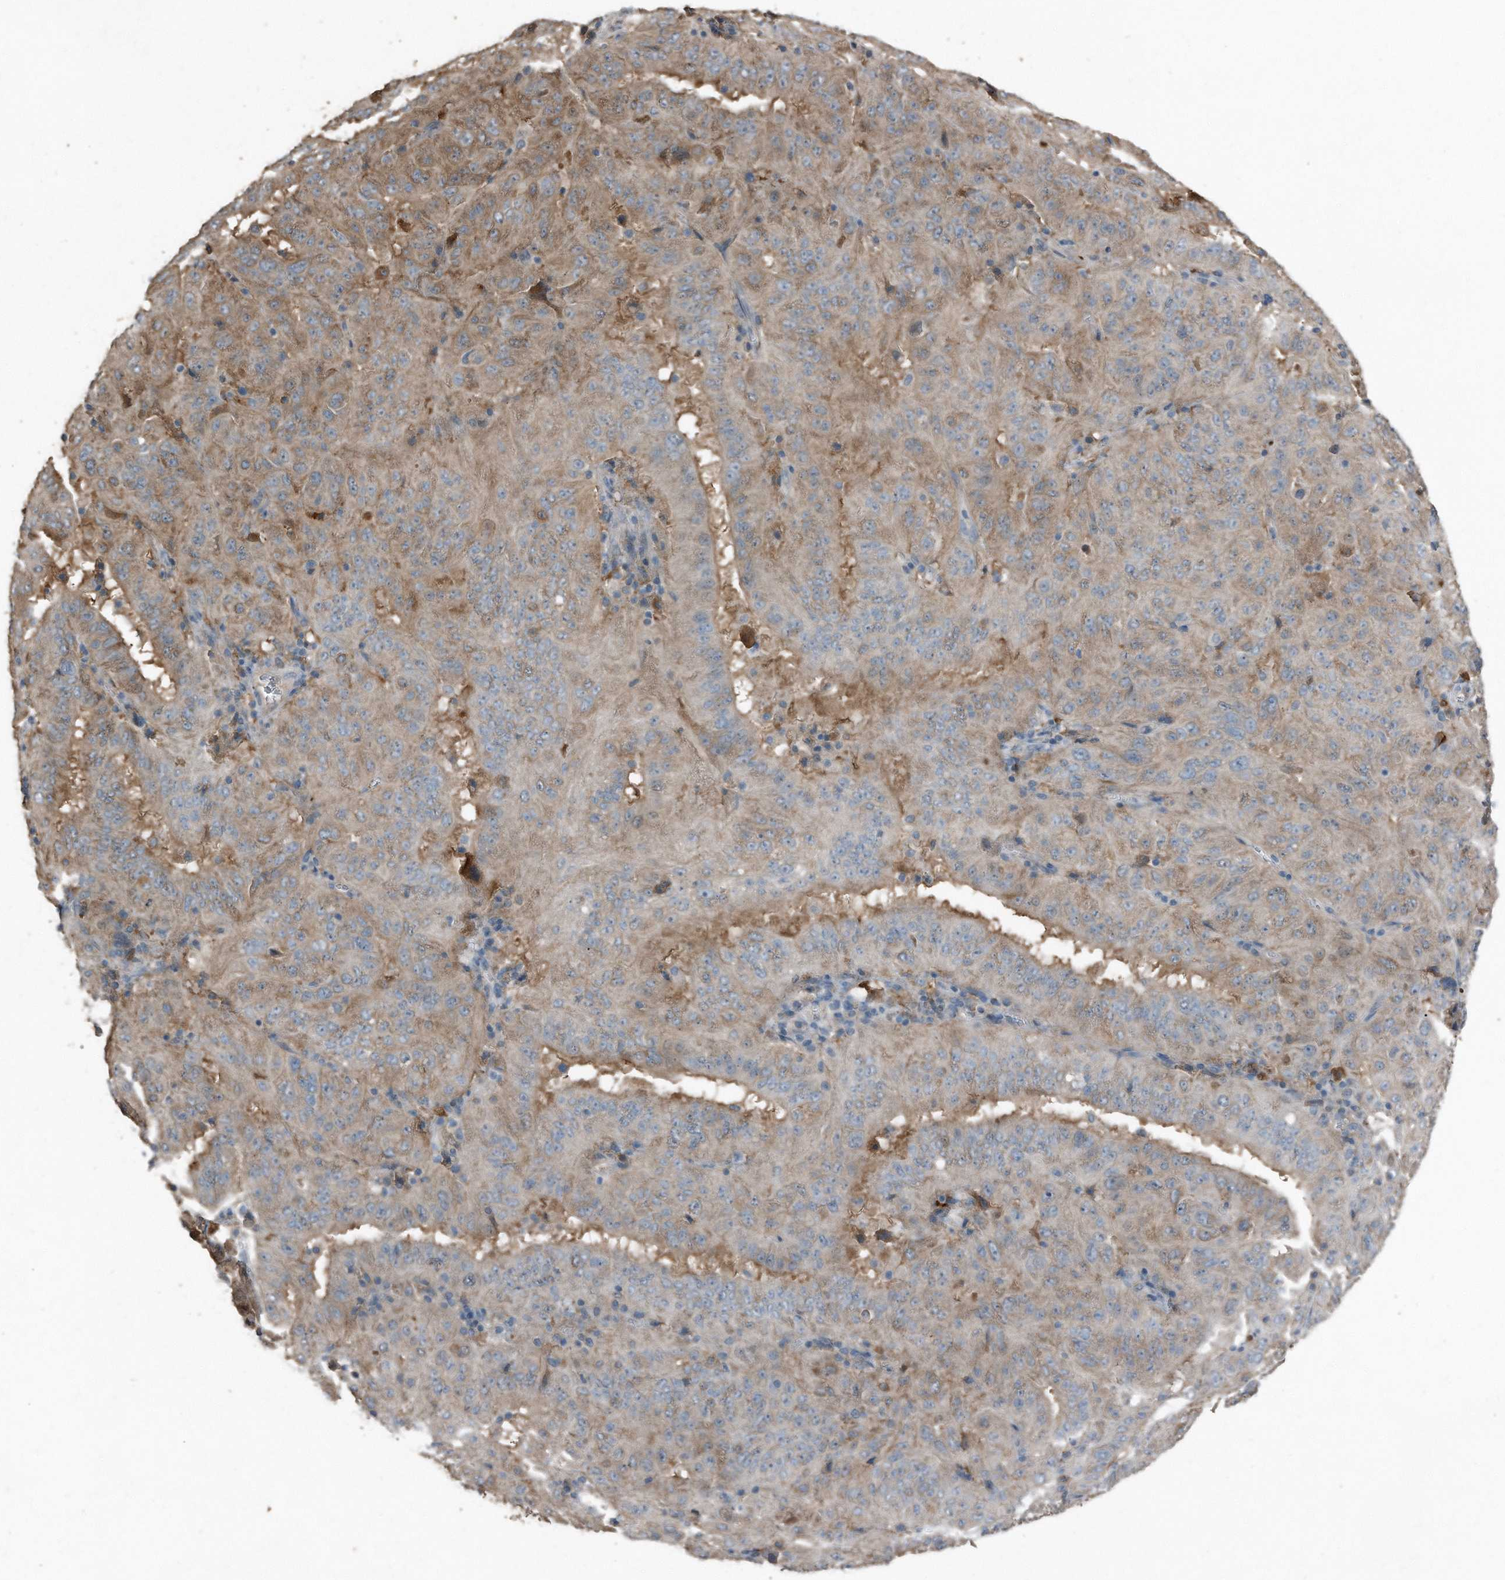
{"staining": {"intensity": "moderate", "quantity": "<25%", "location": "cytoplasmic/membranous"}, "tissue": "pancreatic cancer", "cell_type": "Tumor cells", "image_type": "cancer", "snomed": [{"axis": "morphology", "description": "Adenocarcinoma, NOS"}, {"axis": "topography", "description": "Pancreas"}], "caption": "Pancreatic cancer tissue demonstrates moderate cytoplasmic/membranous expression in about <25% of tumor cells", "gene": "C9", "patient": {"sex": "male", "age": 63}}